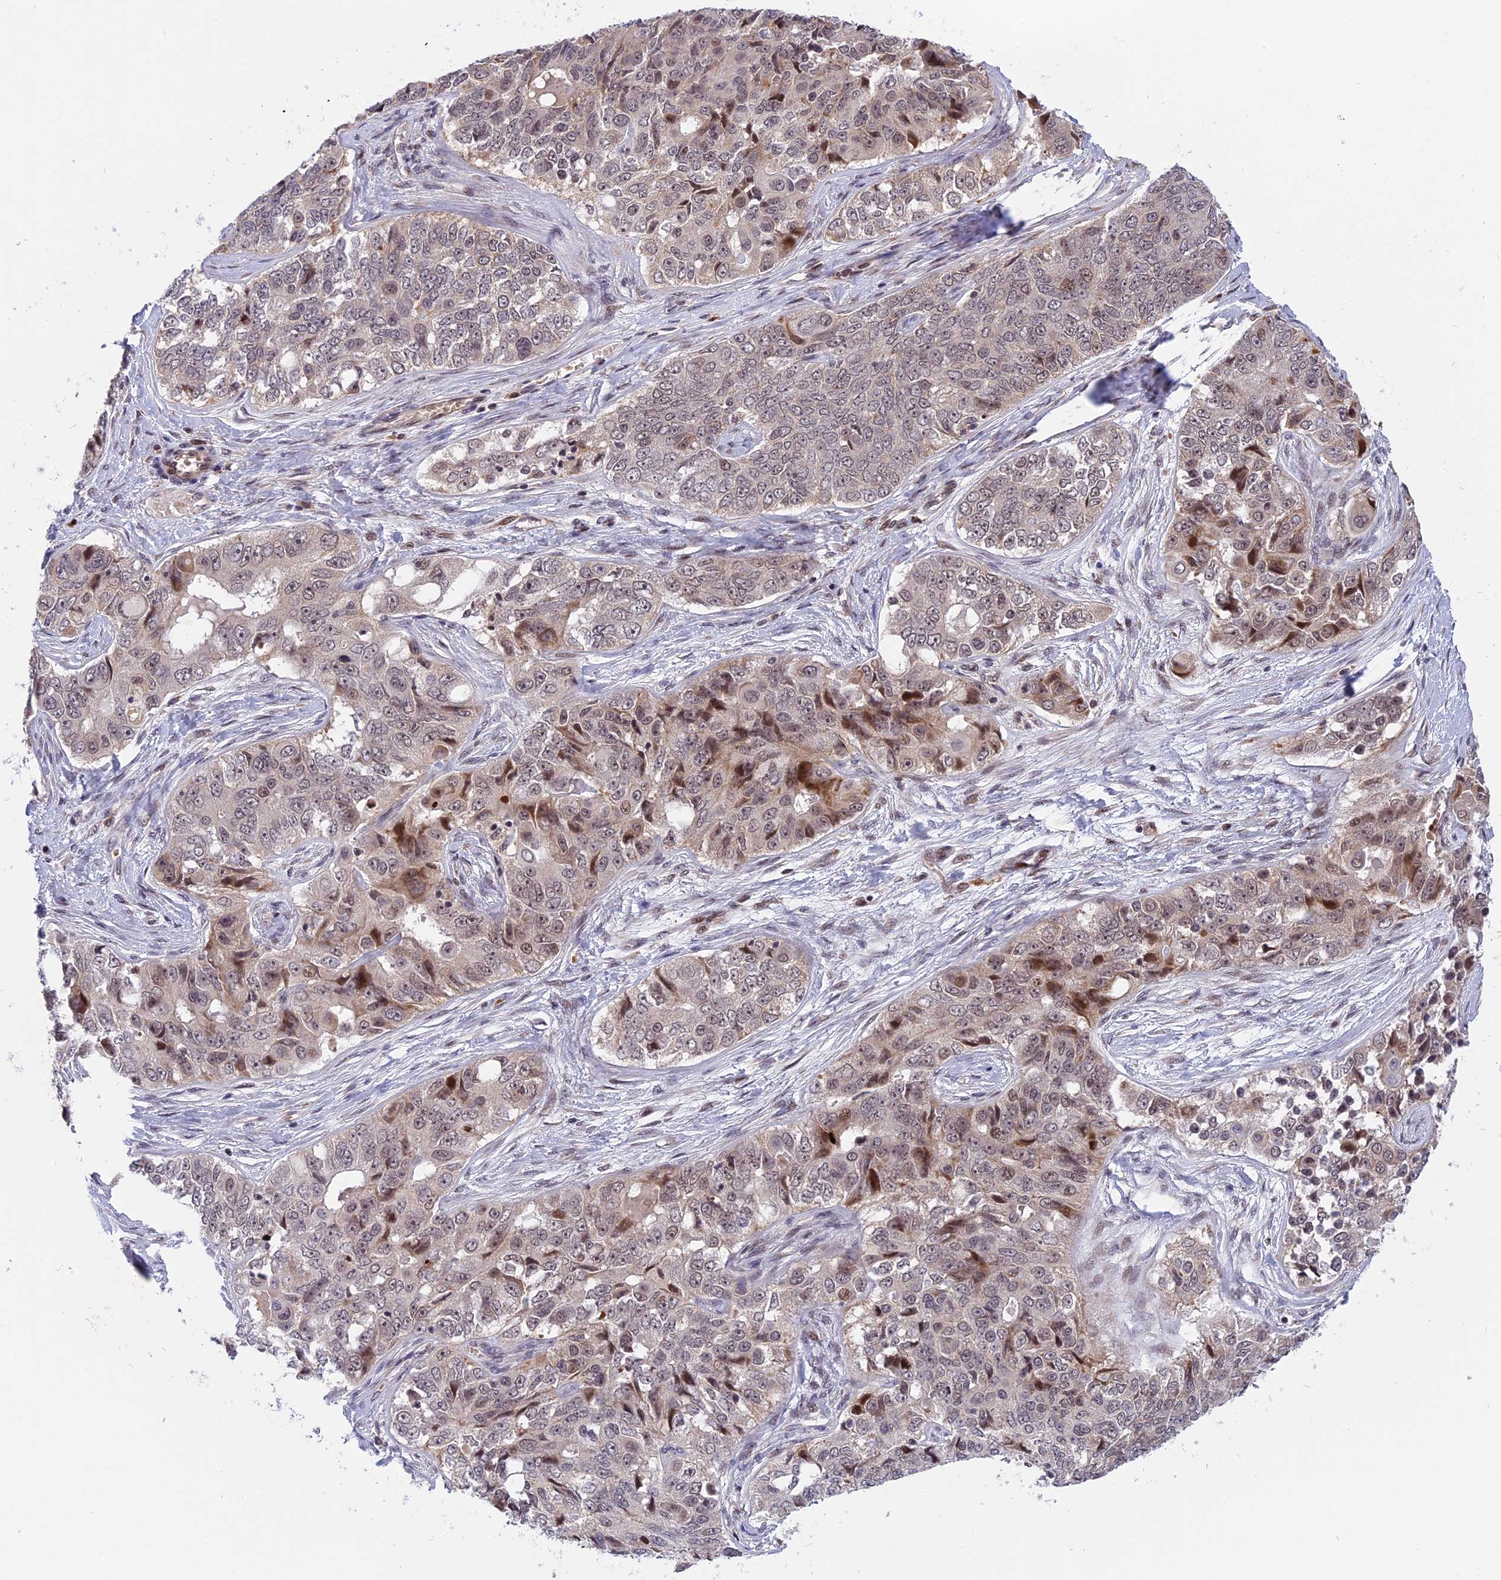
{"staining": {"intensity": "weak", "quantity": "25%-75%", "location": "nuclear"}, "tissue": "ovarian cancer", "cell_type": "Tumor cells", "image_type": "cancer", "snomed": [{"axis": "morphology", "description": "Carcinoma, endometroid"}, {"axis": "topography", "description": "Ovary"}], "caption": "The photomicrograph shows a brown stain indicating the presence of a protein in the nuclear of tumor cells in ovarian cancer (endometroid carcinoma).", "gene": "POLR2C", "patient": {"sex": "female", "age": 51}}